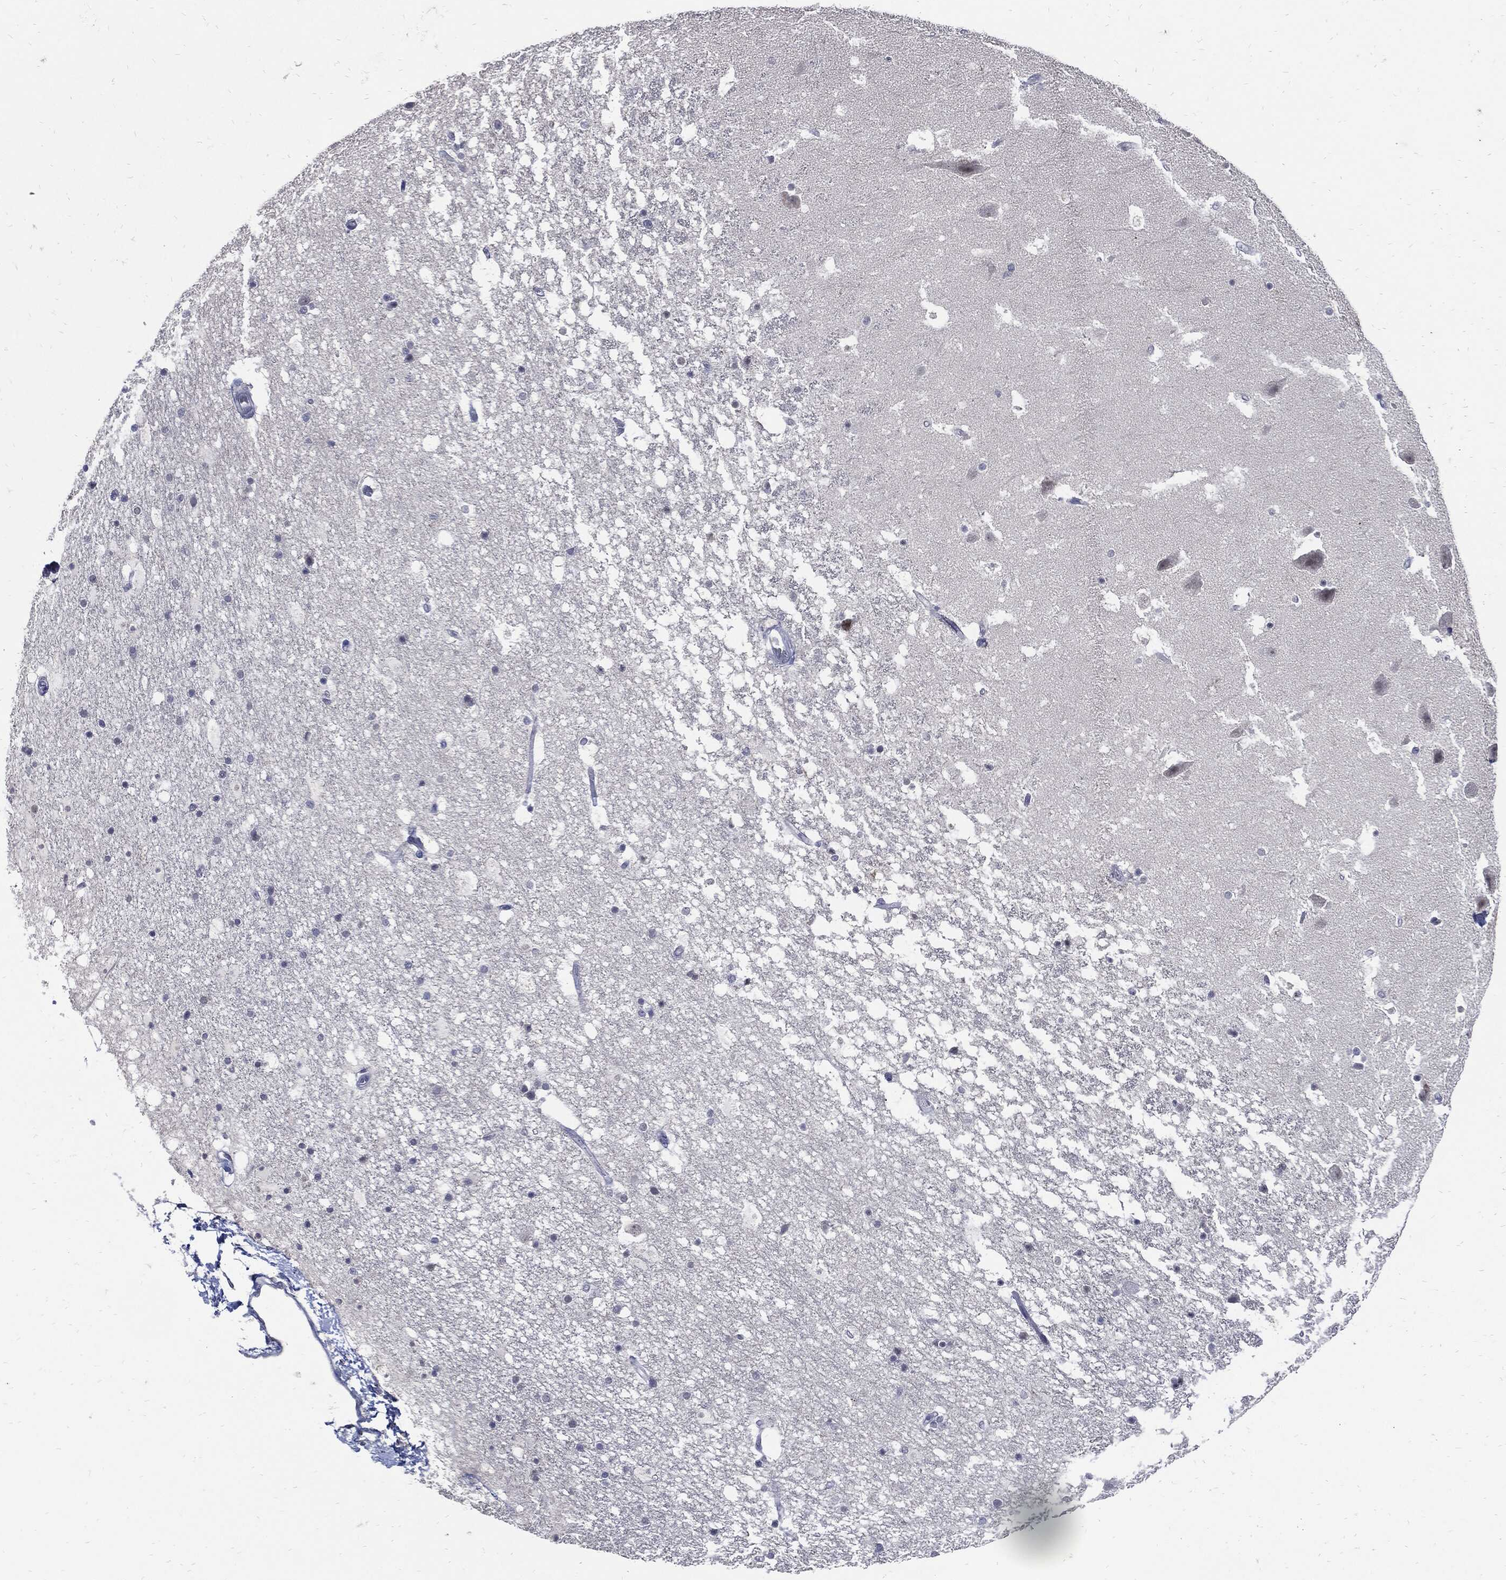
{"staining": {"intensity": "negative", "quantity": "none", "location": "none"}, "tissue": "hippocampus", "cell_type": "Glial cells", "image_type": "normal", "snomed": [{"axis": "morphology", "description": "Normal tissue, NOS"}, {"axis": "topography", "description": "Hippocampus"}], "caption": "This is a histopathology image of immunohistochemistry (IHC) staining of normal hippocampus, which shows no expression in glial cells. Nuclei are stained in blue.", "gene": "NBN", "patient": {"sex": "male", "age": 51}}